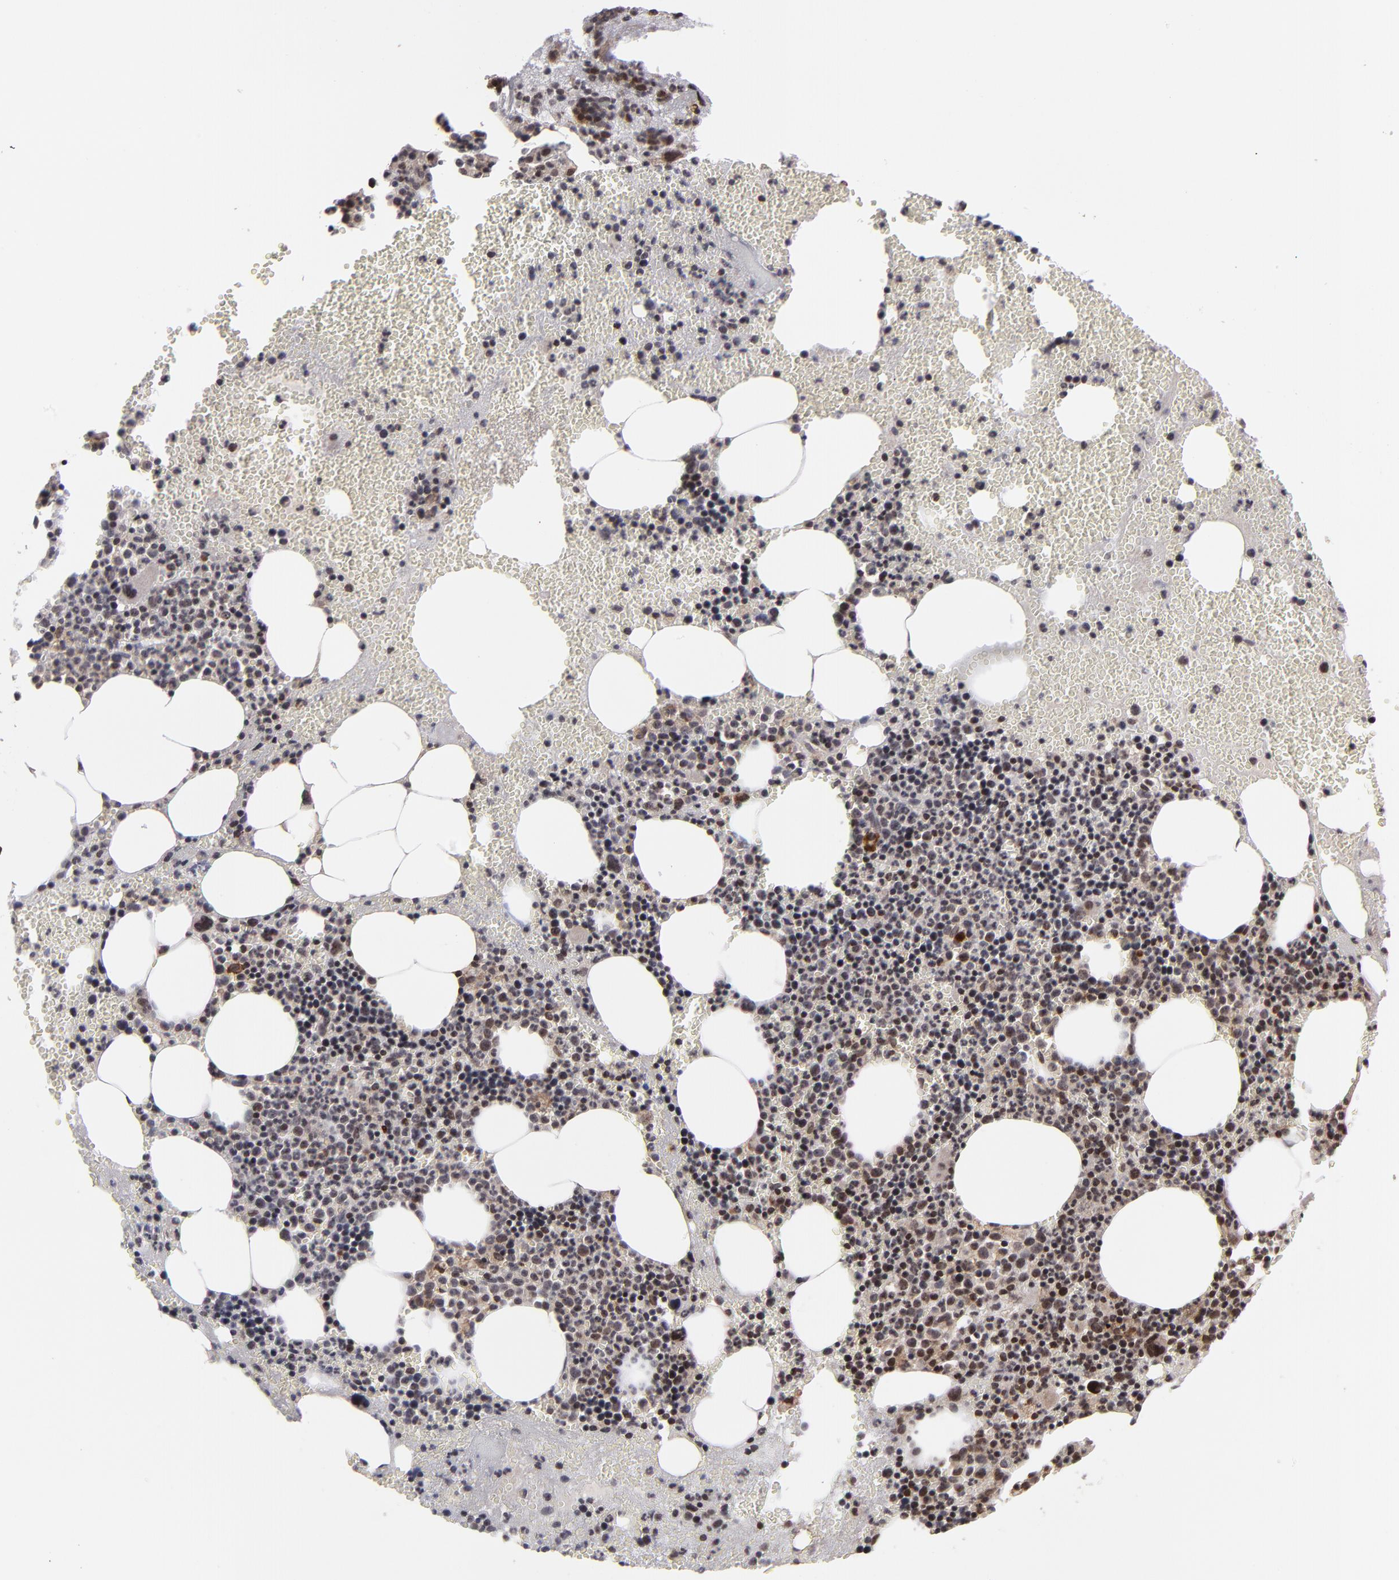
{"staining": {"intensity": "strong", "quantity": "25%-75%", "location": "cytoplasmic/membranous,nuclear"}, "tissue": "bone marrow", "cell_type": "Hematopoietic cells", "image_type": "normal", "snomed": [{"axis": "morphology", "description": "Normal tissue, NOS"}, {"axis": "topography", "description": "Bone marrow"}], "caption": "Immunohistochemistry (IHC) photomicrograph of benign bone marrow stained for a protein (brown), which displays high levels of strong cytoplasmic/membranous,nuclear staining in about 25%-75% of hematopoietic cells.", "gene": "RGS6", "patient": {"sex": "male", "age": 82}}